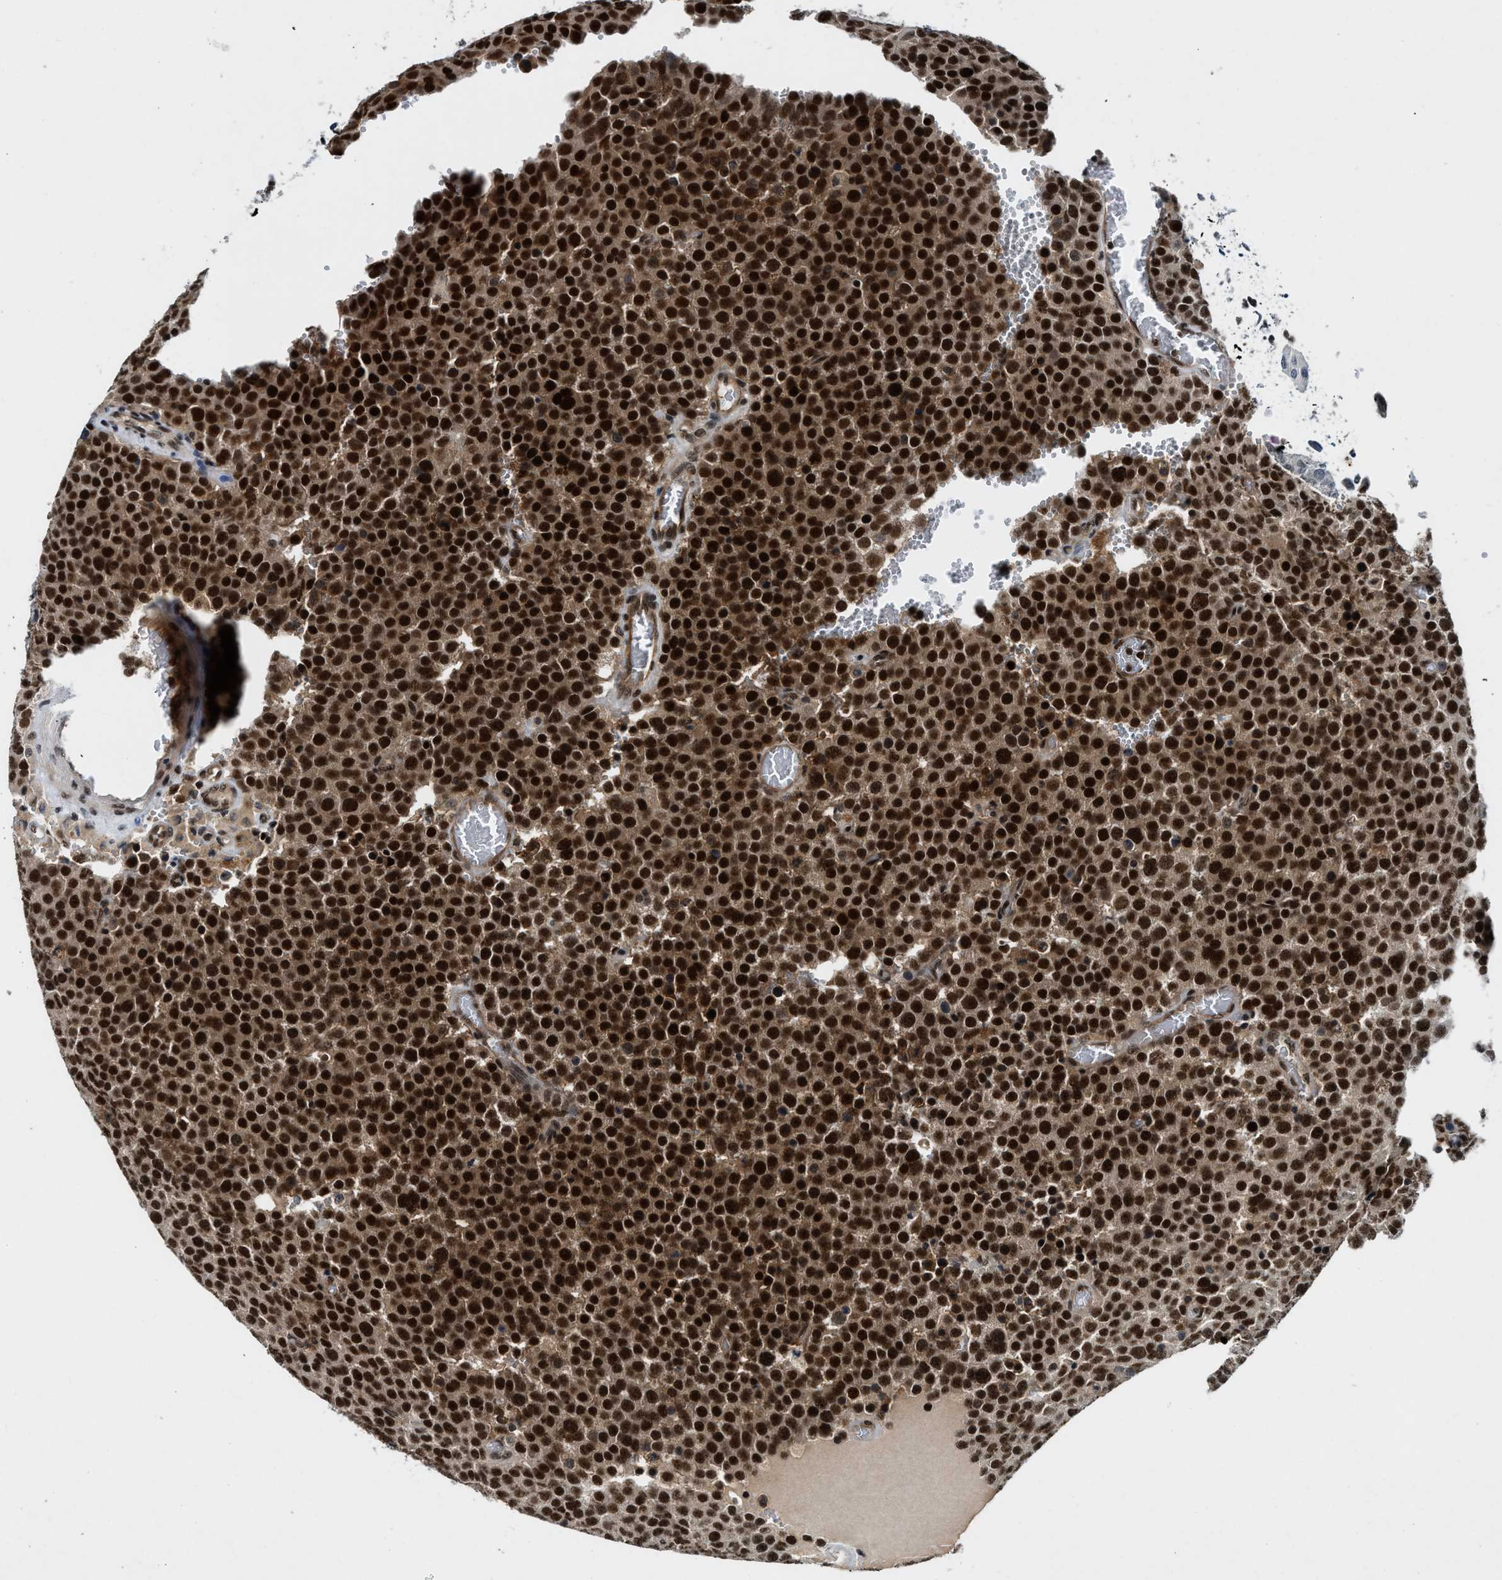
{"staining": {"intensity": "strong", "quantity": ">75%", "location": "cytoplasmic/membranous,nuclear"}, "tissue": "testis cancer", "cell_type": "Tumor cells", "image_type": "cancer", "snomed": [{"axis": "morphology", "description": "Normal tissue, NOS"}, {"axis": "morphology", "description": "Seminoma, NOS"}, {"axis": "topography", "description": "Testis"}], "caption": "A brown stain highlights strong cytoplasmic/membranous and nuclear expression of a protein in human testis seminoma tumor cells.", "gene": "NCOA1", "patient": {"sex": "male", "age": 71}}